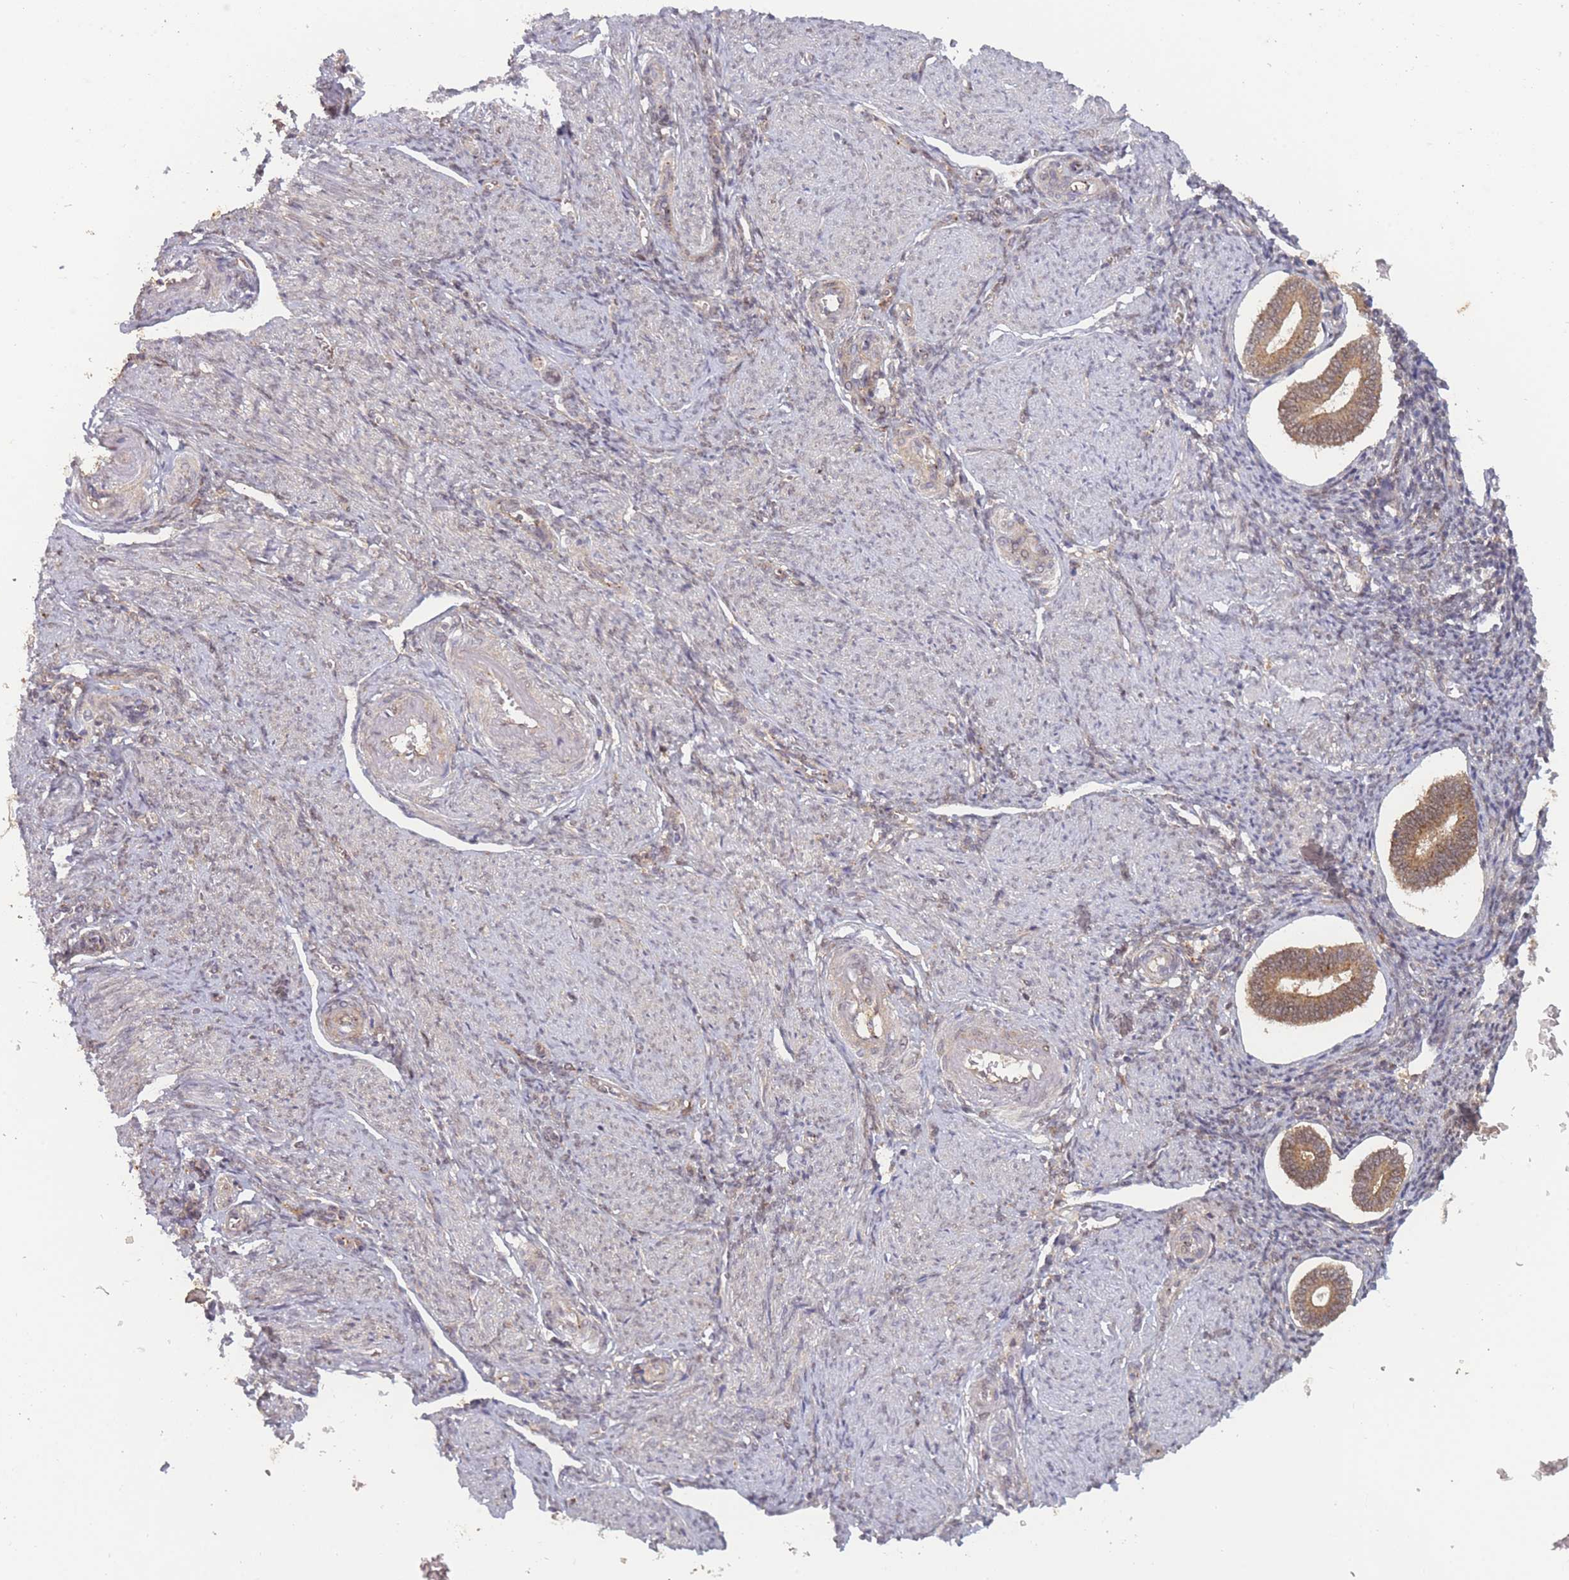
{"staining": {"intensity": "moderate", "quantity": "25%-75%", "location": "cytoplasmic/membranous,nuclear"}, "tissue": "endometrium", "cell_type": "Cells in endometrial stroma", "image_type": "normal", "snomed": [{"axis": "morphology", "description": "Normal tissue, NOS"}, {"axis": "topography", "description": "Endometrium"}], "caption": "Brown immunohistochemical staining in normal endometrium reveals moderate cytoplasmic/membranous,nuclear positivity in approximately 25%-75% of cells in endometrial stroma. (DAB IHC, brown staining for protein, blue staining for nuclei).", "gene": "MRI1", "patient": {"sex": "female", "age": 44}}